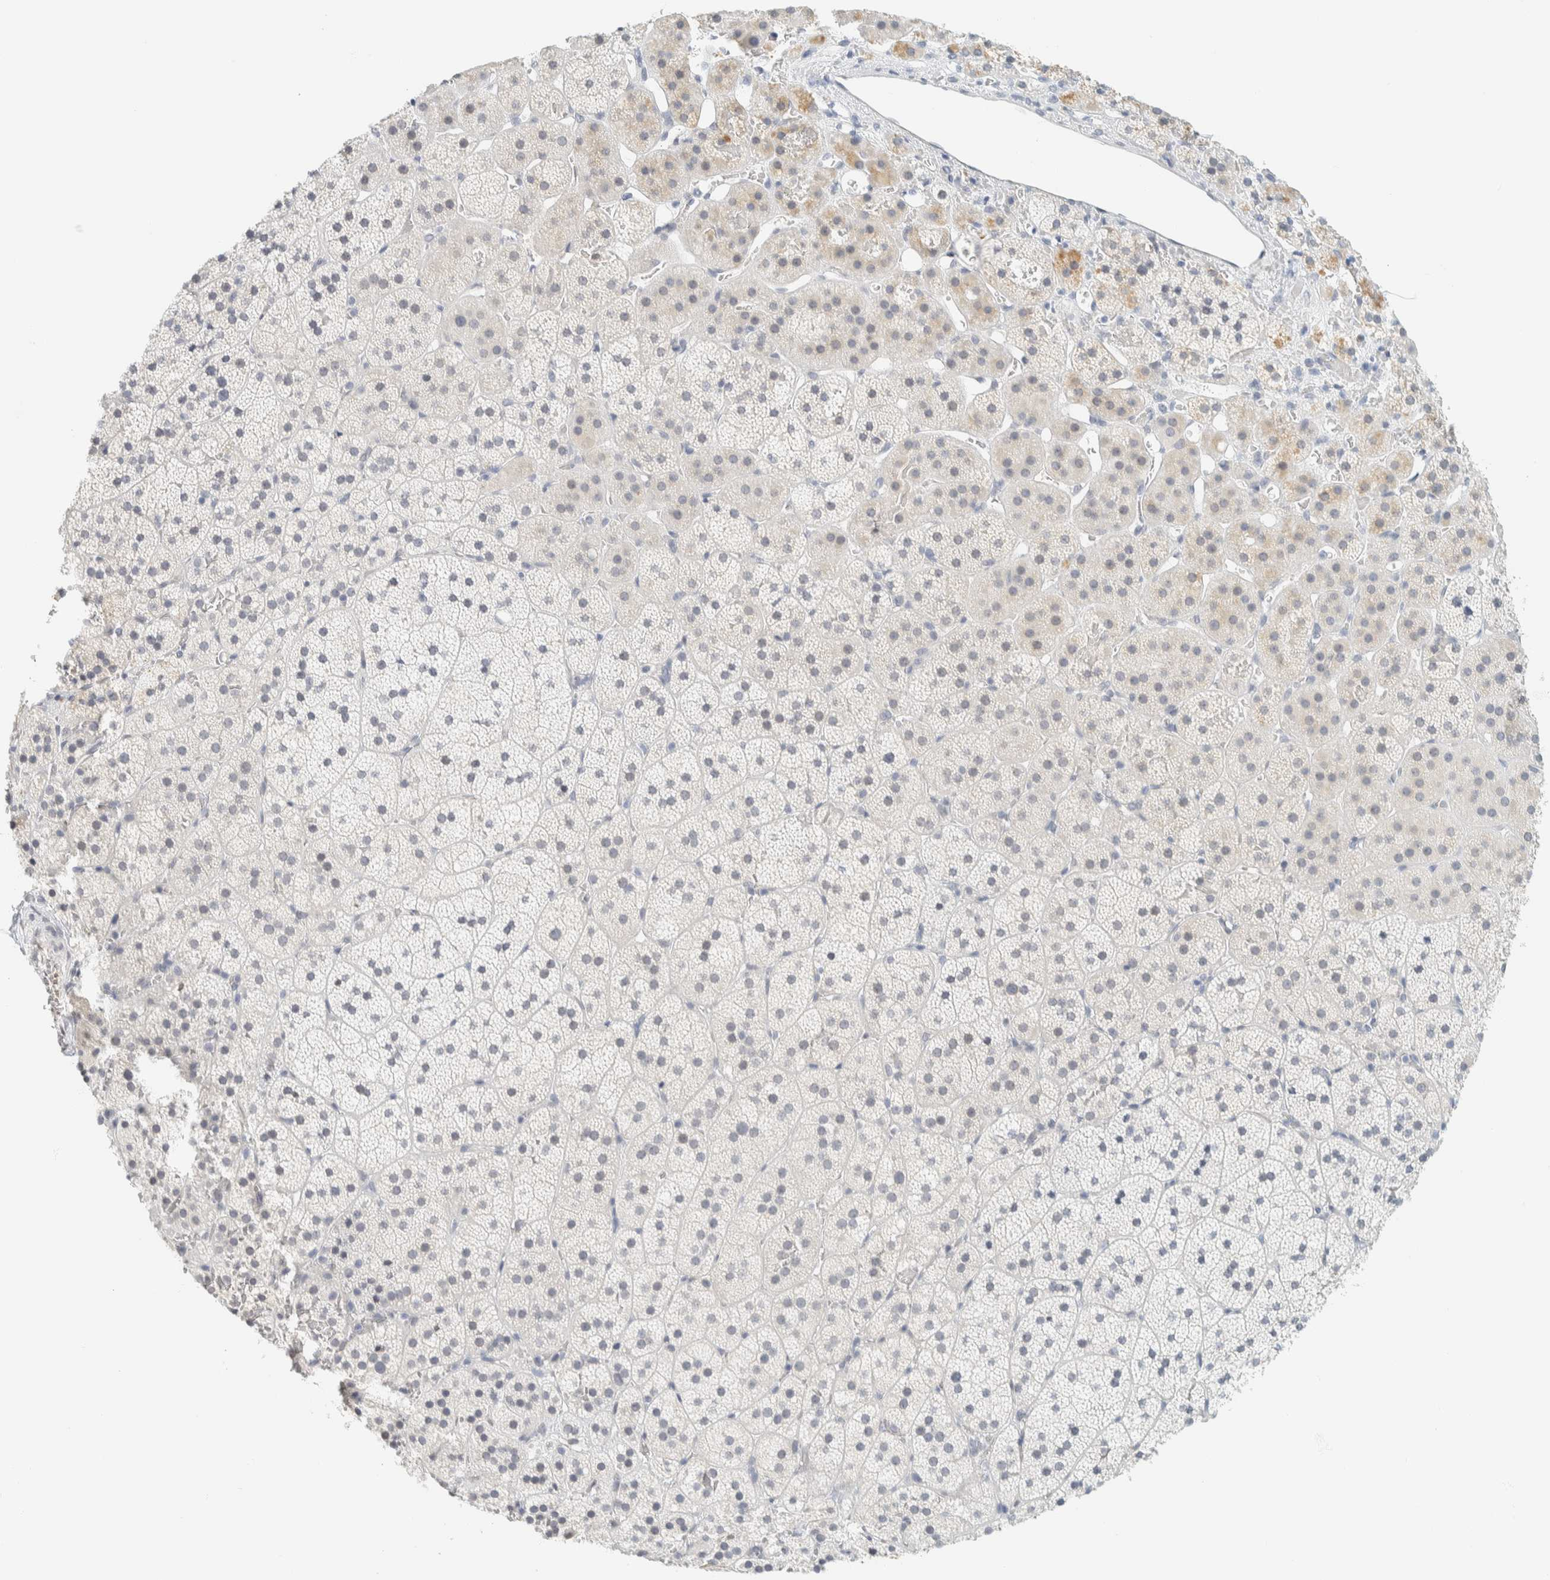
{"staining": {"intensity": "moderate", "quantity": "<25%", "location": "cytoplasmic/membranous"}, "tissue": "adrenal gland", "cell_type": "Glandular cells", "image_type": "normal", "snomed": [{"axis": "morphology", "description": "Normal tissue, NOS"}, {"axis": "topography", "description": "Adrenal gland"}], "caption": "Glandular cells show moderate cytoplasmic/membranous positivity in approximately <25% of cells in unremarkable adrenal gland.", "gene": "C1QTNF12", "patient": {"sex": "female", "age": 44}}